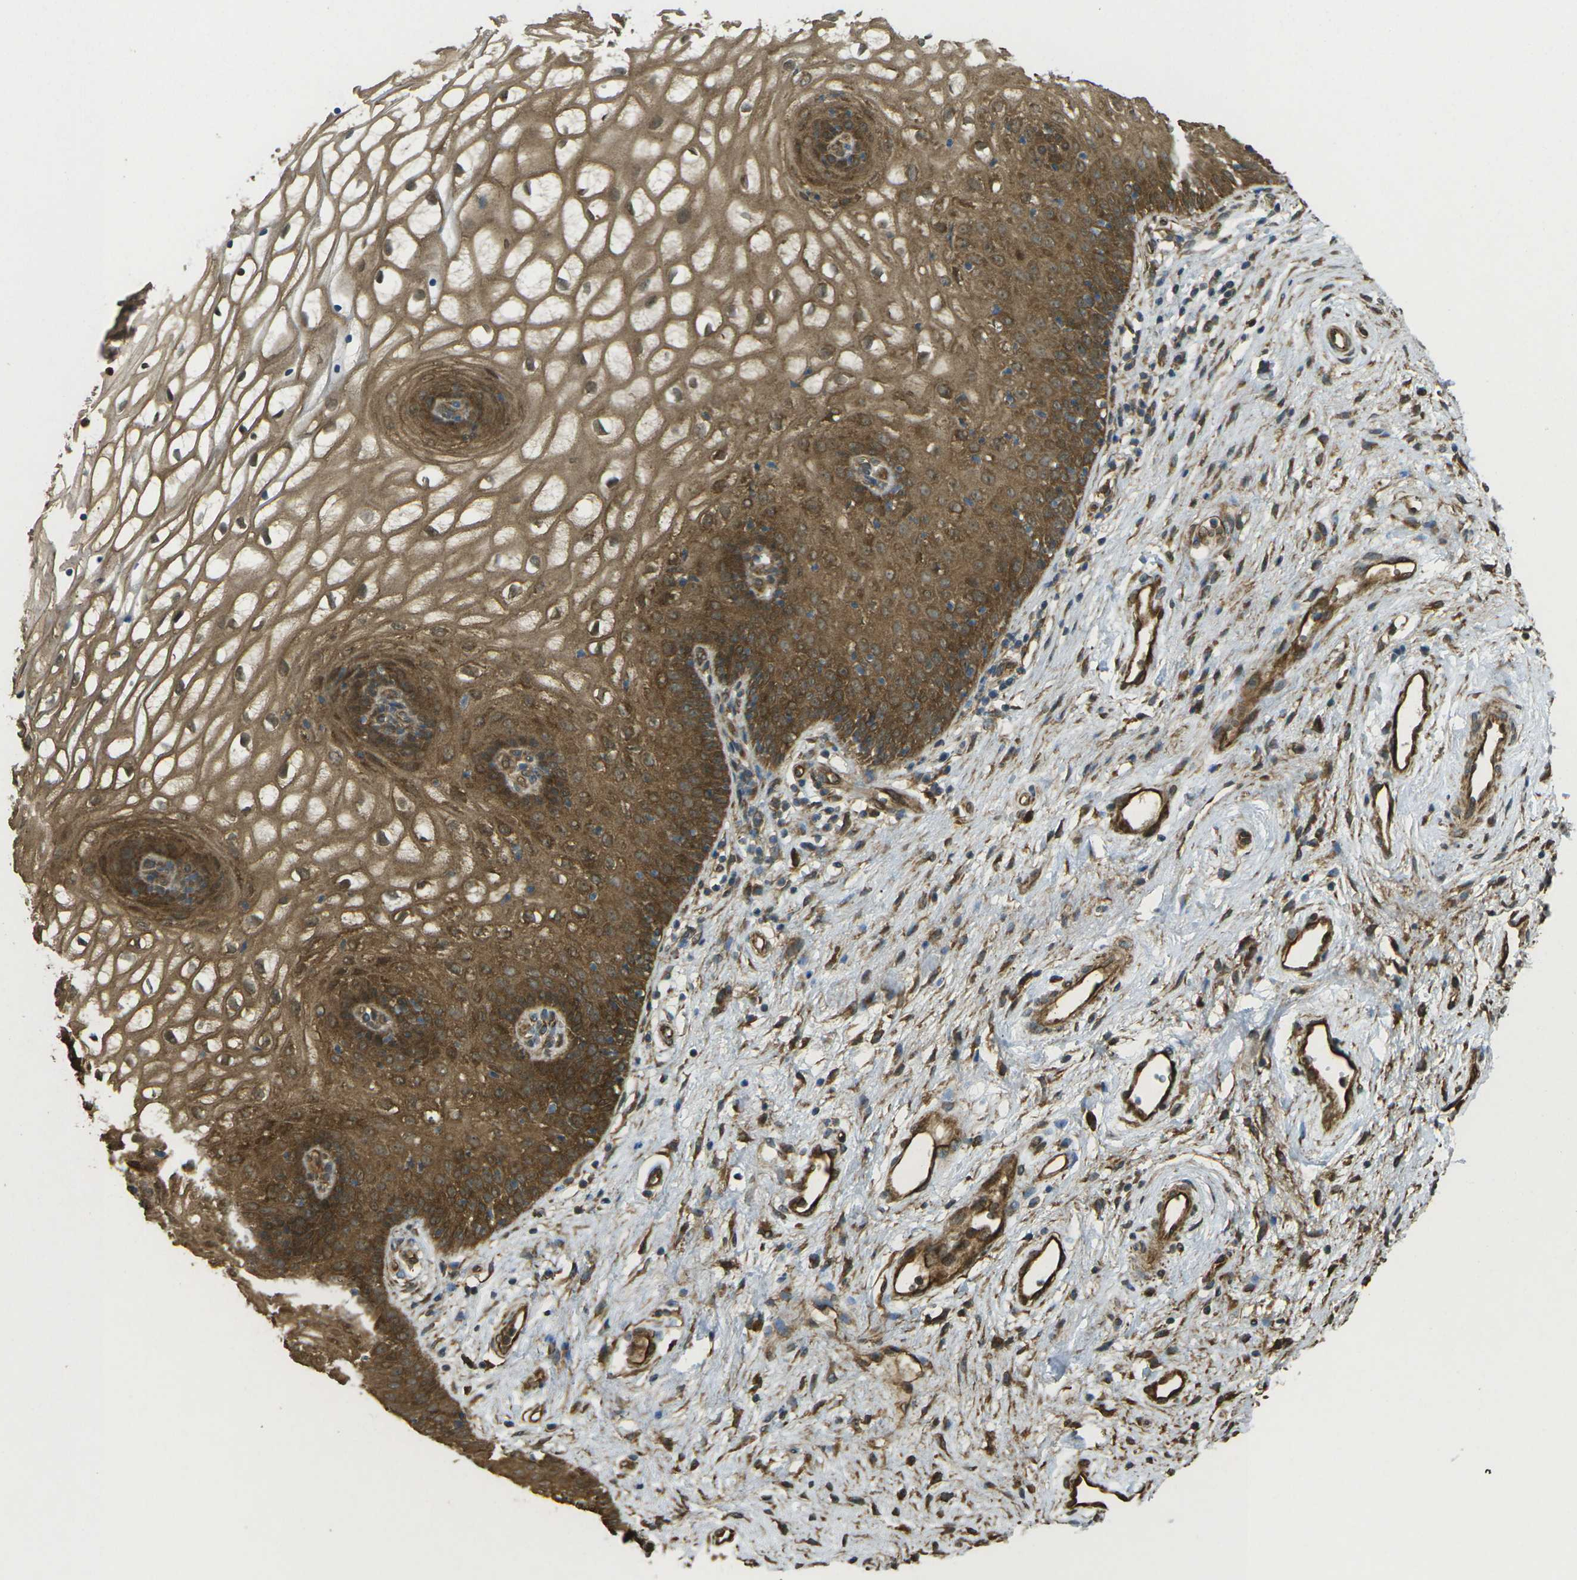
{"staining": {"intensity": "strong", "quantity": ">75%", "location": "cytoplasmic/membranous"}, "tissue": "vagina", "cell_type": "Squamous epithelial cells", "image_type": "normal", "snomed": [{"axis": "morphology", "description": "Normal tissue, NOS"}, {"axis": "topography", "description": "Vagina"}], "caption": "Vagina stained with DAB immunohistochemistry (IHC) demonstrates high levels of strong cytoplasmic/membranous positivity in about >75% of squamous epithelial cells.", "gene": "CHMP3", "patient": {"sex": "female", "age": 34}}